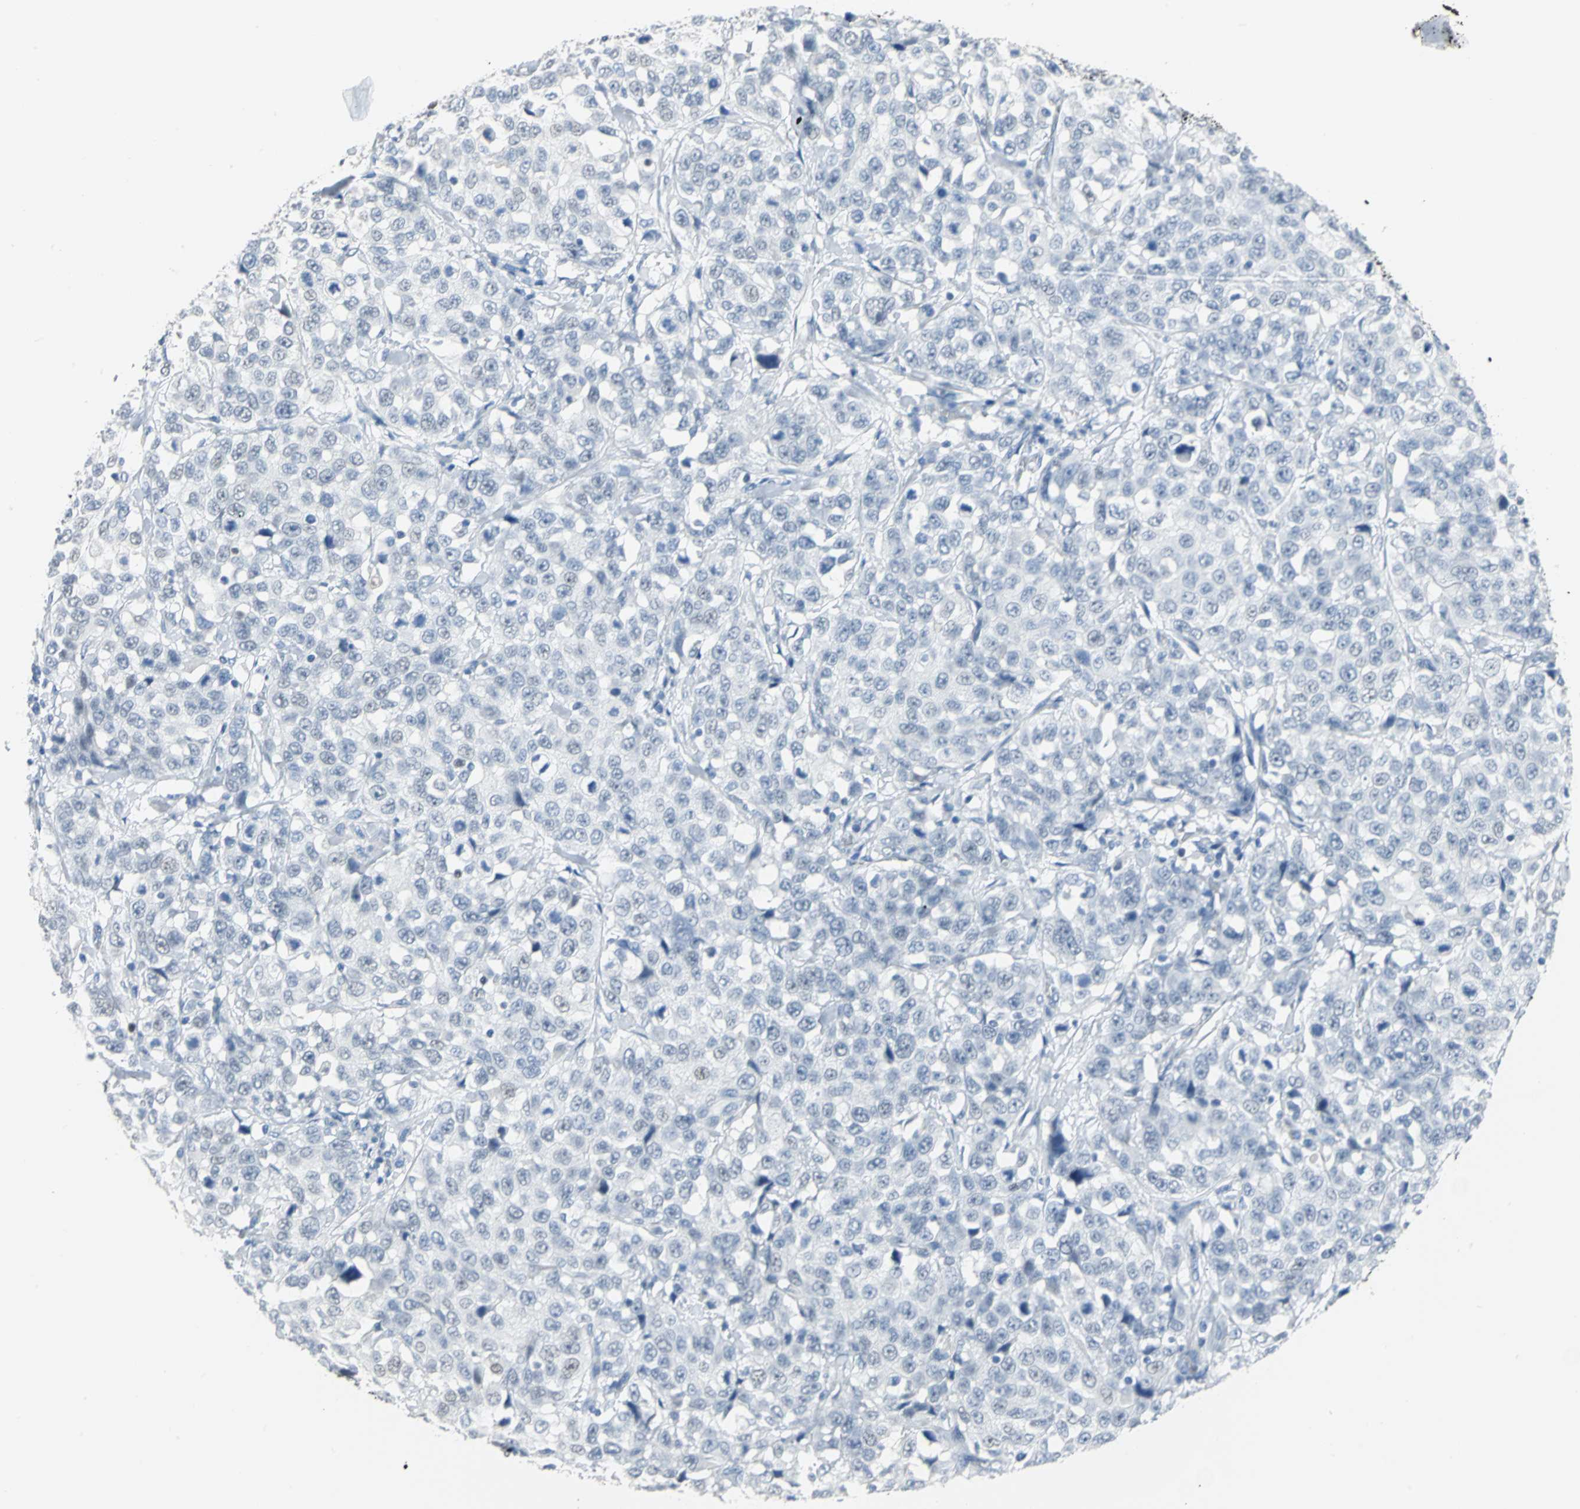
{"staining": {"intensity": "weak", "quantity": "<25%", "location": "nuclear"}, "tissue": "stomach cancer", "cell_type": "Tumor cells", "image_type": "cancer", "snomed": [{"axis": "morphology", "description": "Normal tissue, NOS"}, {"axis": "morphology", "description": "Adenocarcinoma, NOS"}, {"axis": "topography", "description": "Stomach"}], "caption": "Tumor cells show no significant protein expression in adenocarcinoma (stomach).", "gene": "MCM3", "patient": {"sex": "male", "age": 48}}